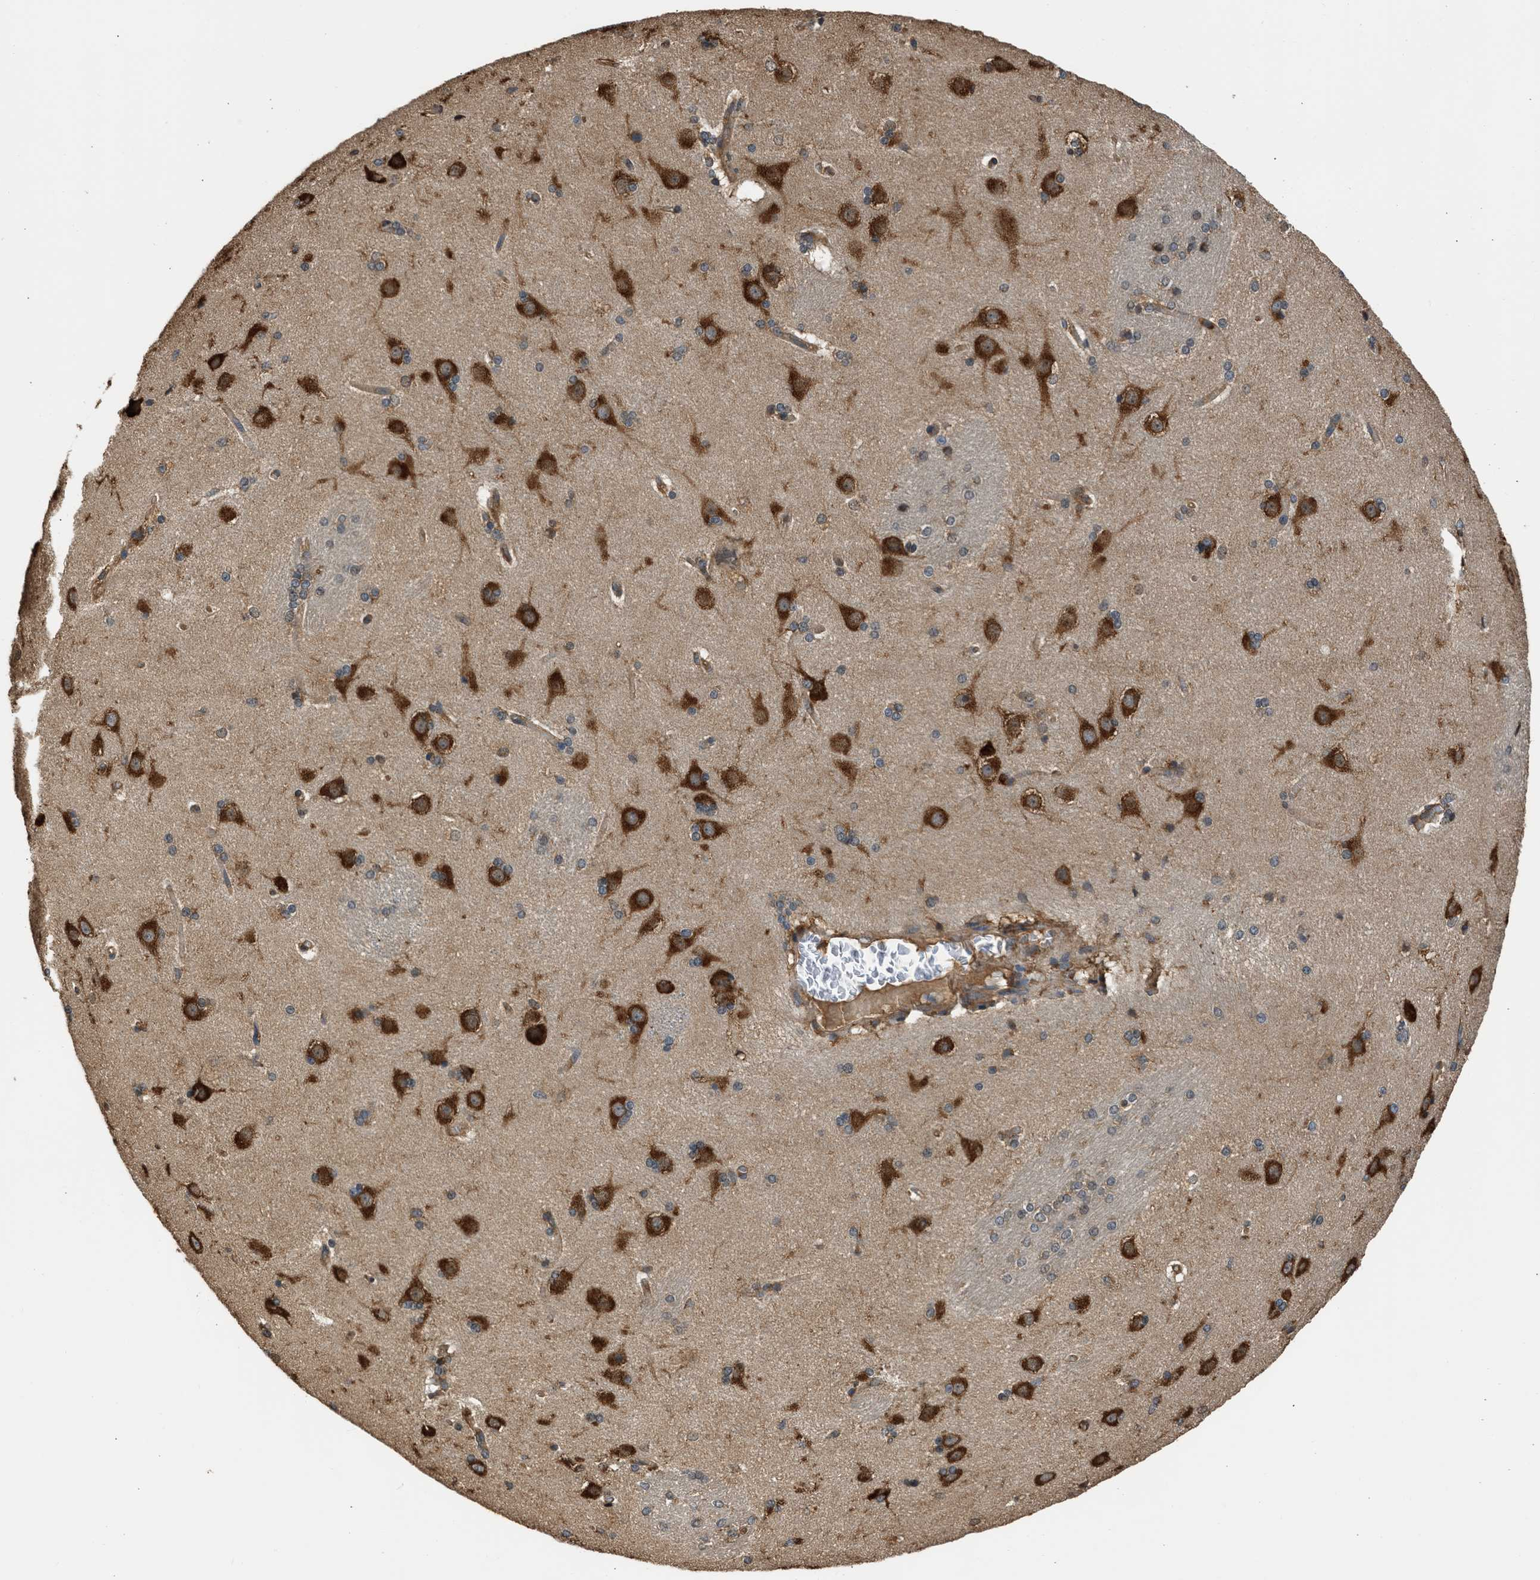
{"staining": {"intensity": "moderate", "quantity": "25%-75%", "location": "cytoplasmic/membranous"}, "tissue": "caudate", "cell_type": "Glial cells", "image_type": "normal", "snomed": [{"axis": "morphology", "description": "Normal tissue, NOS"}, {"axis": "topography", "description": "Lateral ventricle wall"}], "caption": "High-magnification brightfield microscopy of unremarkable caudate stained with DAB (3,3'-diaminobenzidine) (brown) and counterstained with hematoxylin (blue). glial cells exhibit moderate cytoplasmic/membranous expression is appreciated in approximately25%-75% of cells. Using DAB (3,3'-diaminobenzidine) (brown) and hematoxylin (blue) stains, captured at high magnification using brightfield microscopy.", "gene": "SLC36A4", "patient": {"sex": "female", "age": 19}}